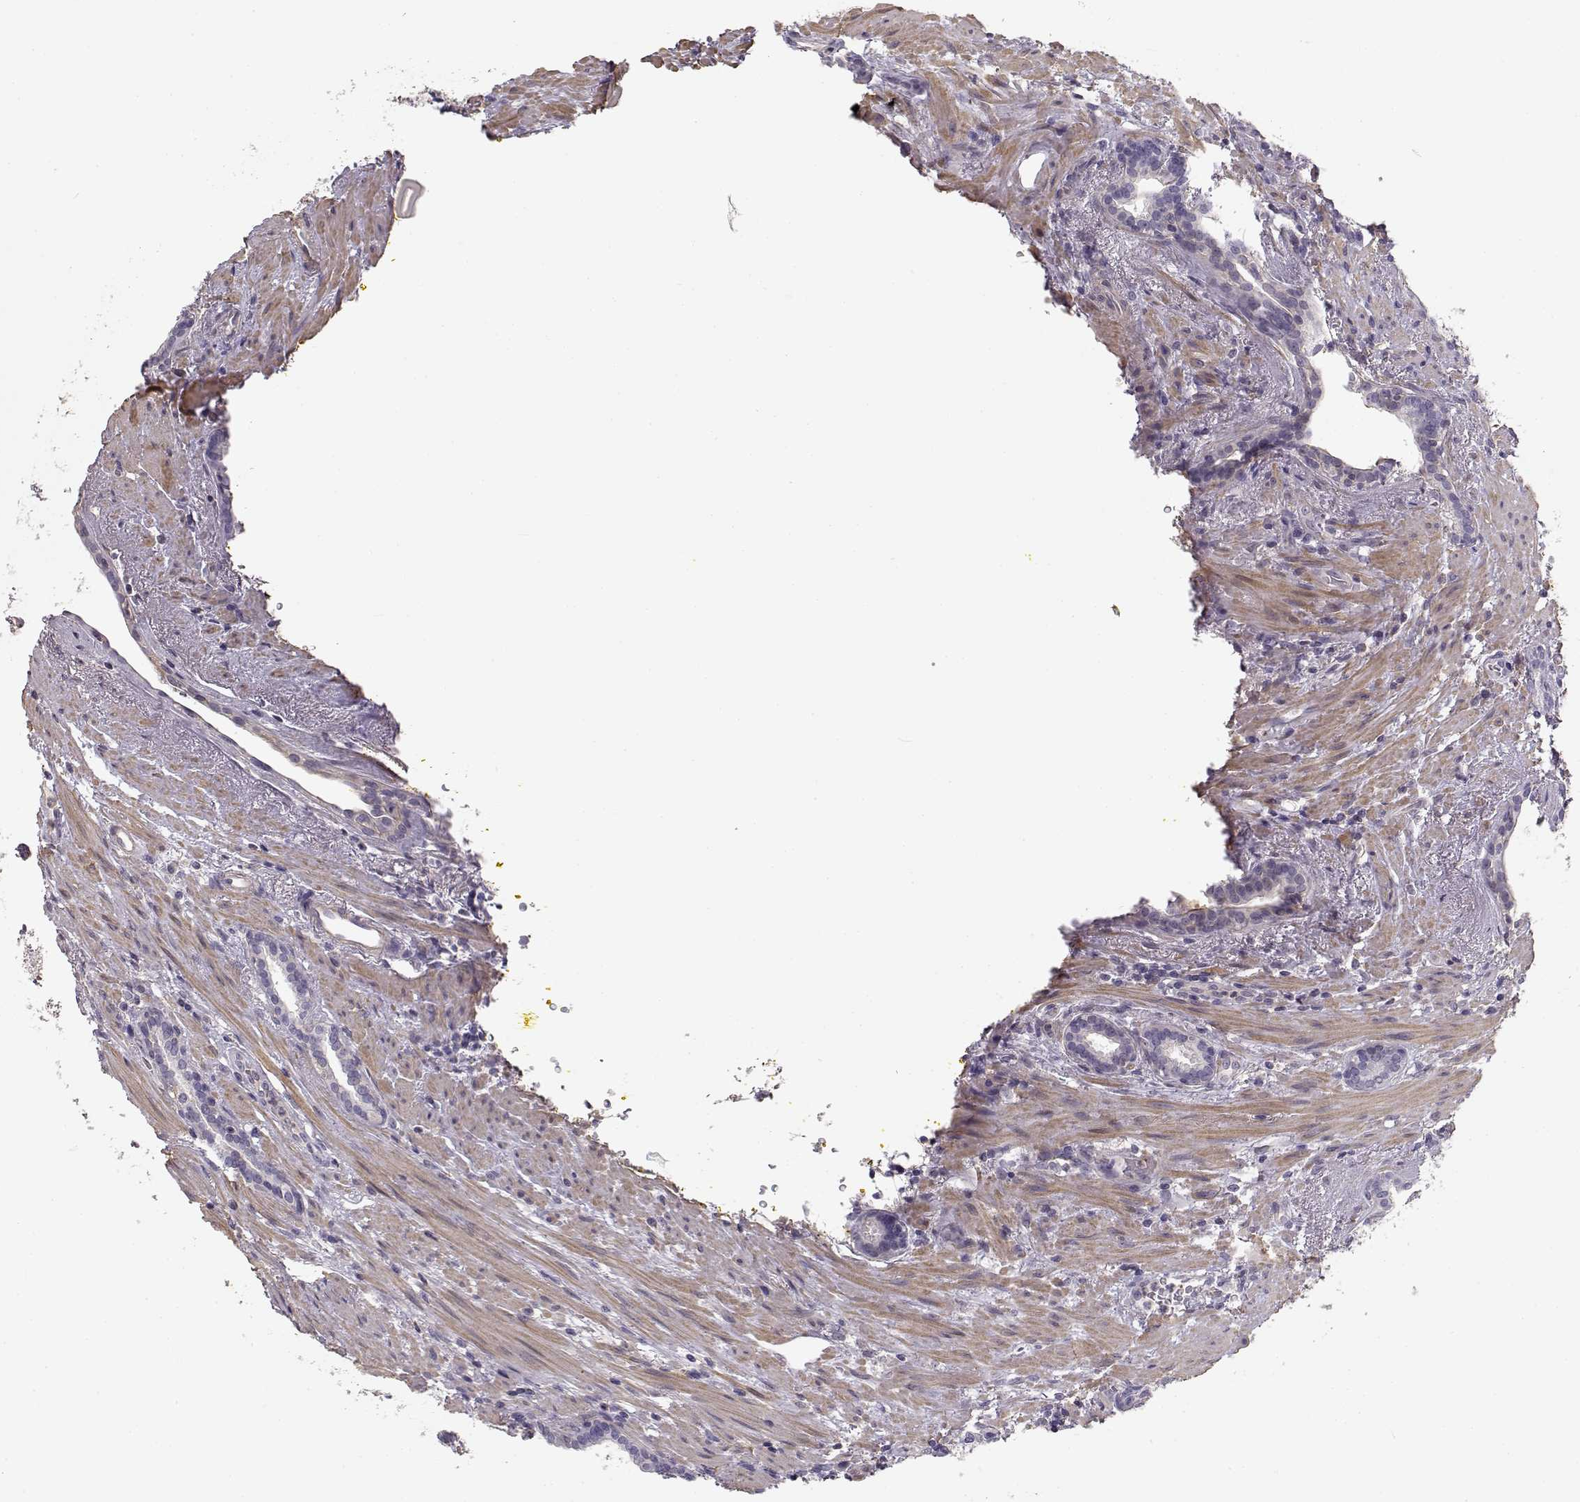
{"staining": {"intensity": "negative", "quantity": "none", "location": "none"}, "tissue": "prostate cancer", "cell_type": "Tumor cells", "image_type": "cancer", "snomed": [{"axis": "morphology", "description": "Adenocarcinoma, NOS"}, {"axis": "topography", "description": "Prostate"}], "caption": "This is a photomicrograph of immunohistochemistry staining of prostate adenocarcinoma, which shows no positivity in tumor cells.", "gene": "DAPL1", "patient": {"sex": "male", "age": 66}}